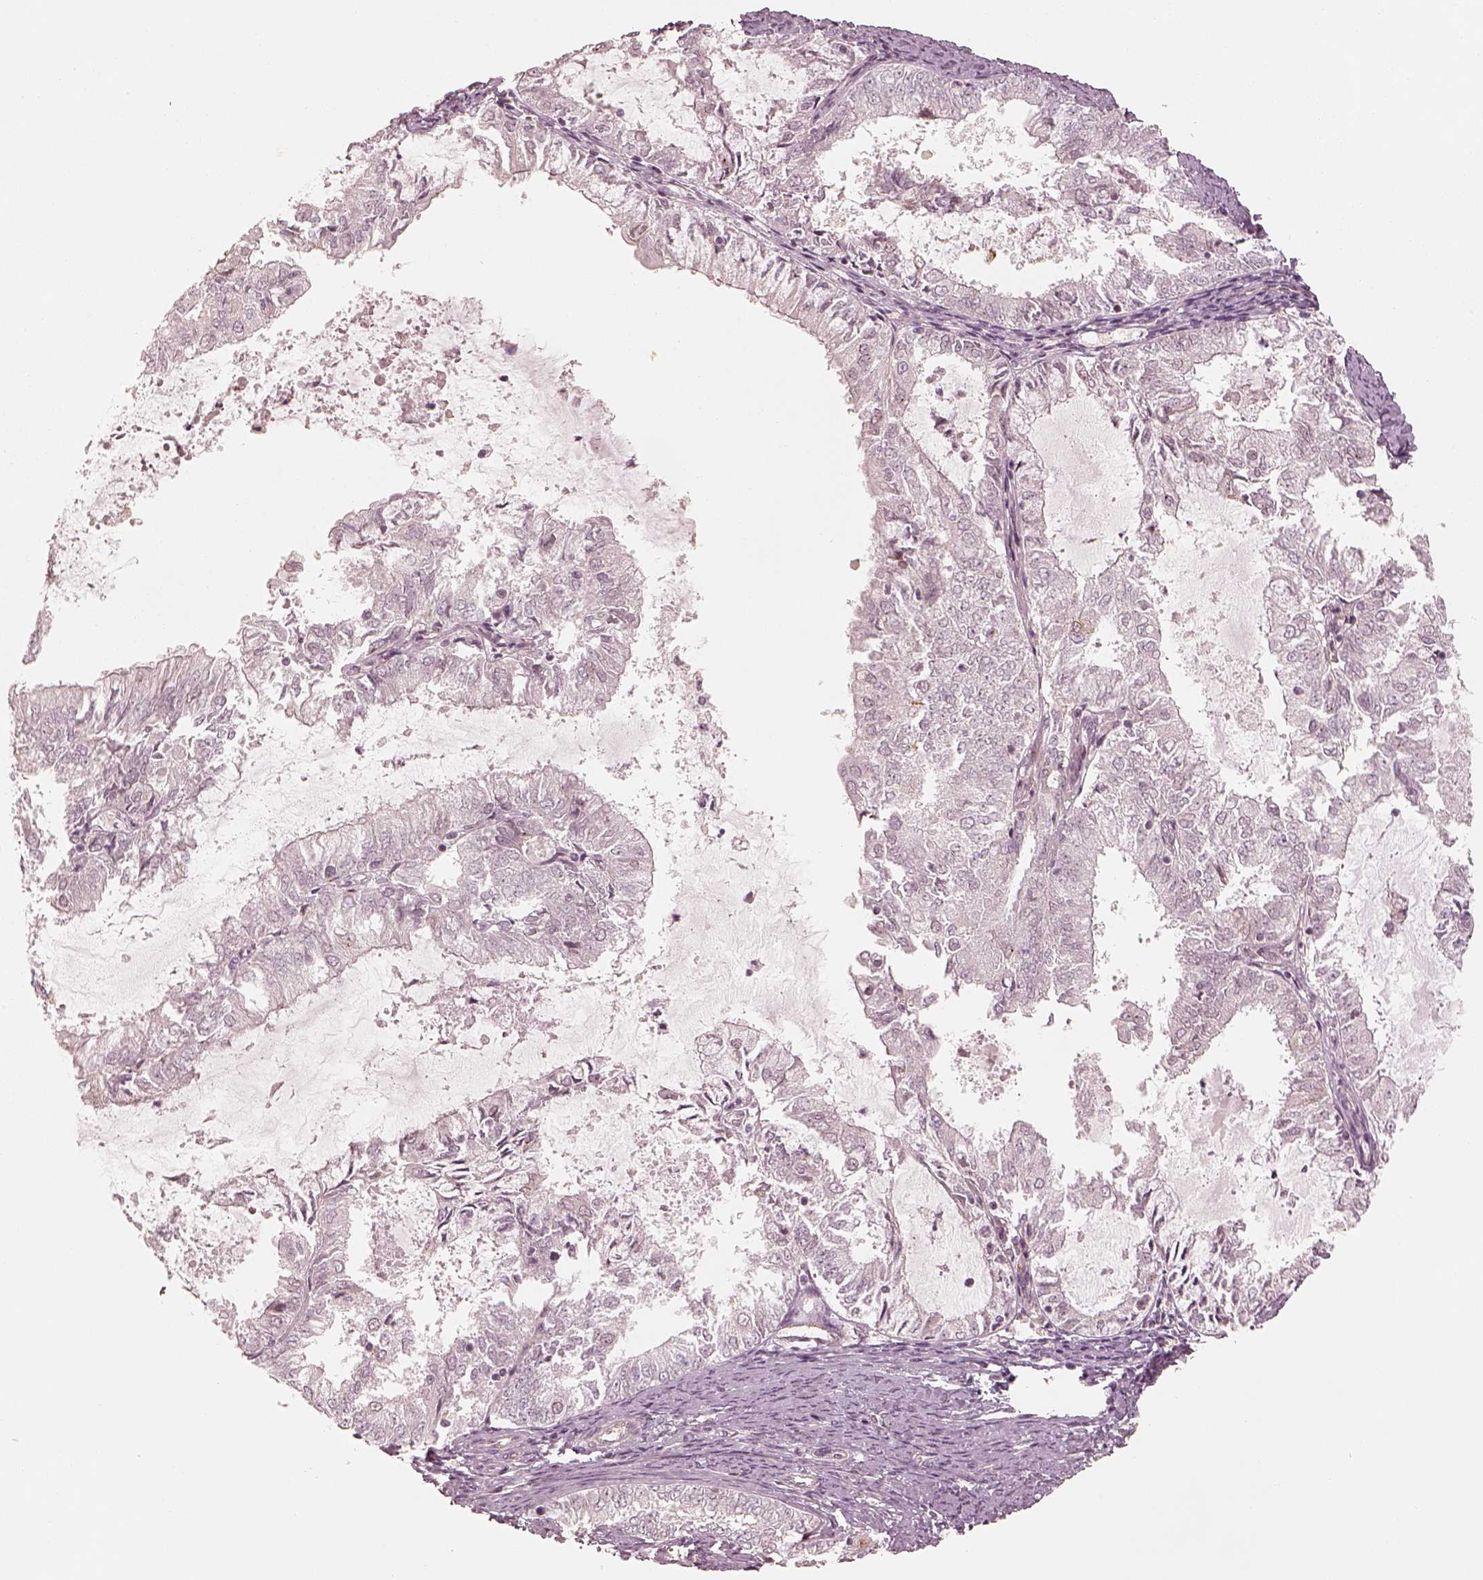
{"staining": {"intensity": "negative", "quantity": "none", "location": "none"}, "tissue": "endometrial cancer", "cell_type": "Tumor cells", "image_type": "cancer", "snomed": [{"axis": "morphology", "description": "Adenocarcinoma, NOS"}, {"axis": "topography", "description": "Endometrium"}], "caption": "Endometrial cancer stained for a protein using immunohistochemistry (IHC) exhibits no staining tumor cells.", "gene": "GORASP2", "patient": {"sex": "female", "age": 57}}